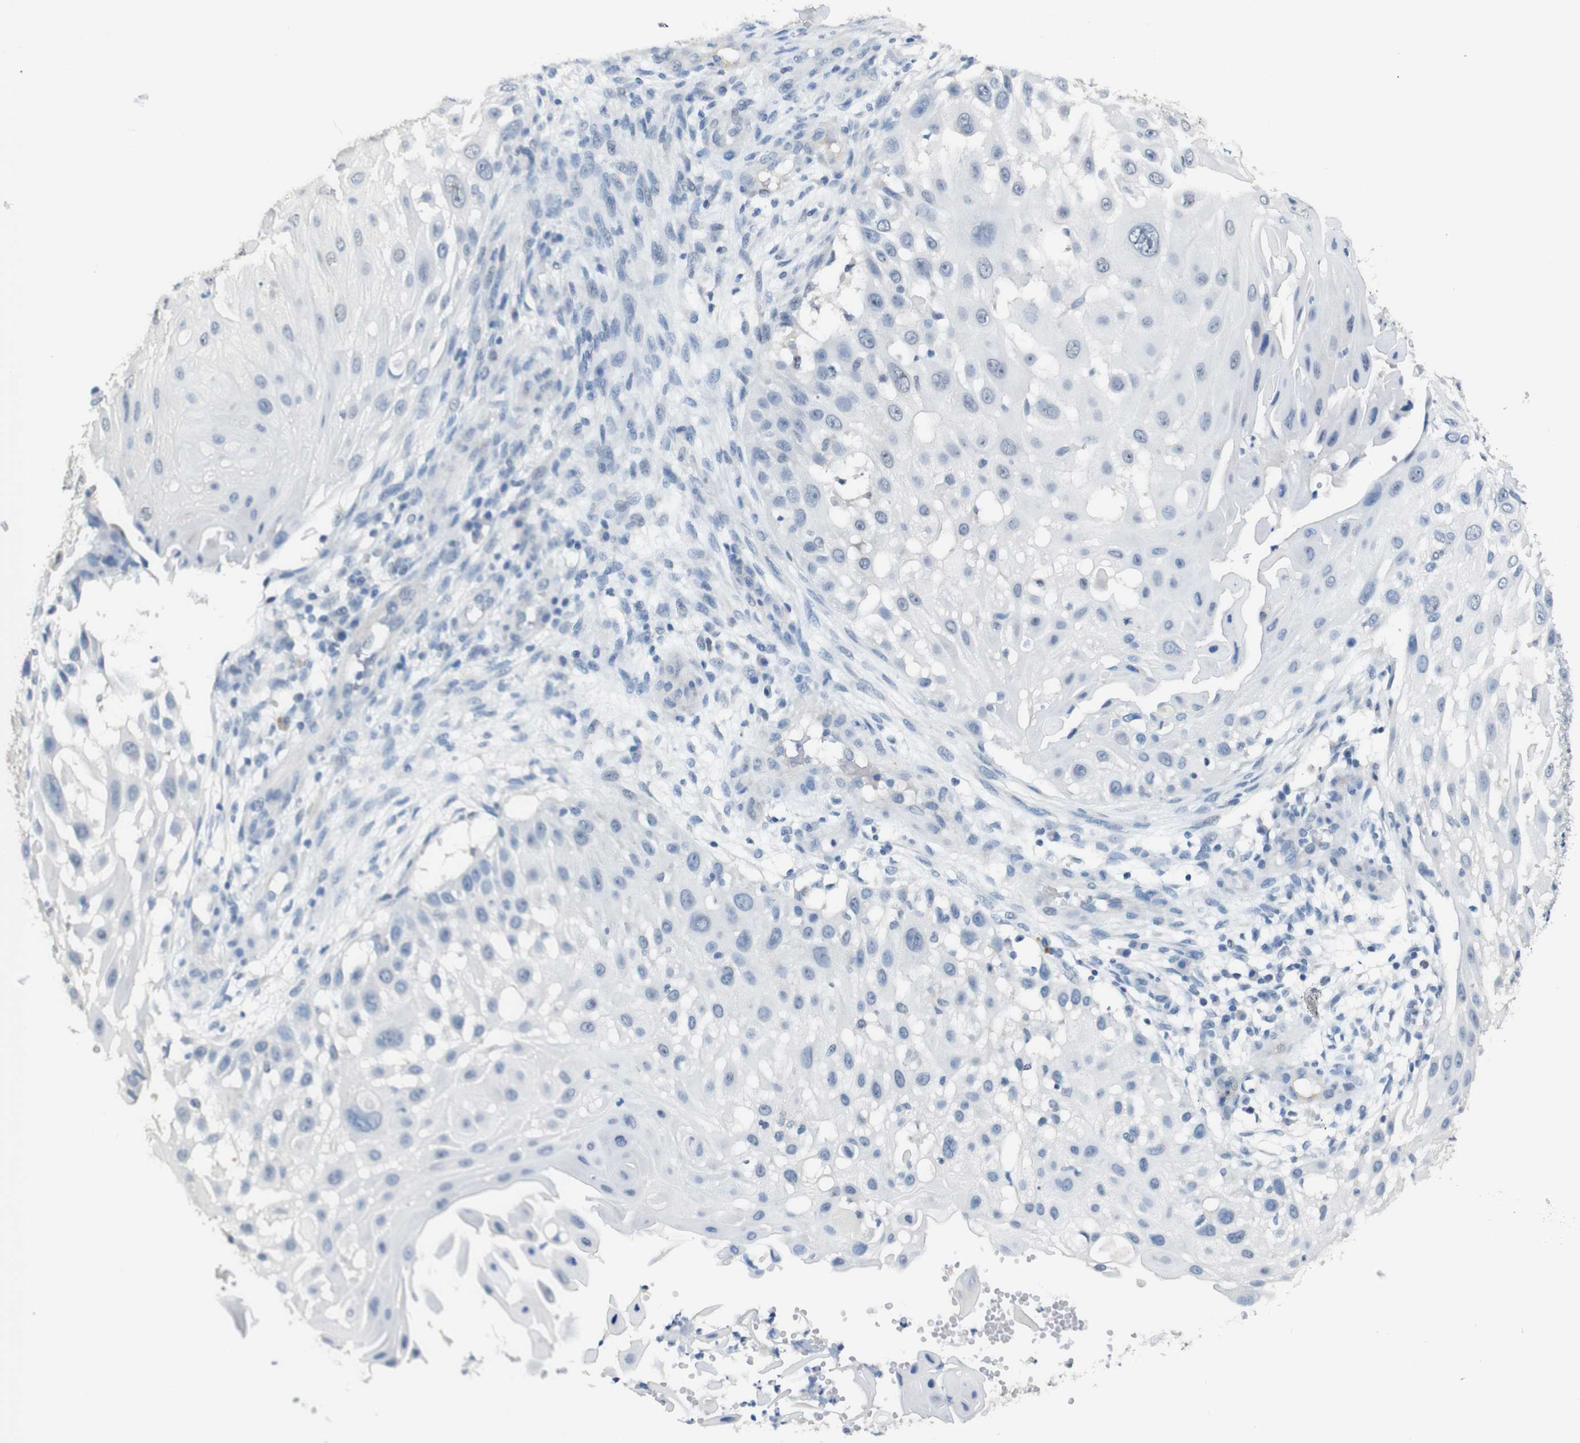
{"staining": {"intensity": "negative", "quantity": "none", "location": "none"}, "tissue": "skin cancer", "cell_type": "Tumor cells", "image_type": "cancer", "snomed": [{"axis": "morphology", "description": "Squamous cell carcinoma, NOS"}, {"axis": "topography", "description": "Skin"}], "caption": "Squamous cell carcinoma (skin) stained for a protein using immunohistochemistry (IHC) shows no staining tumor cells.", "gene": "CHRM5", "patient": {"sex": "female", "age": 44}}